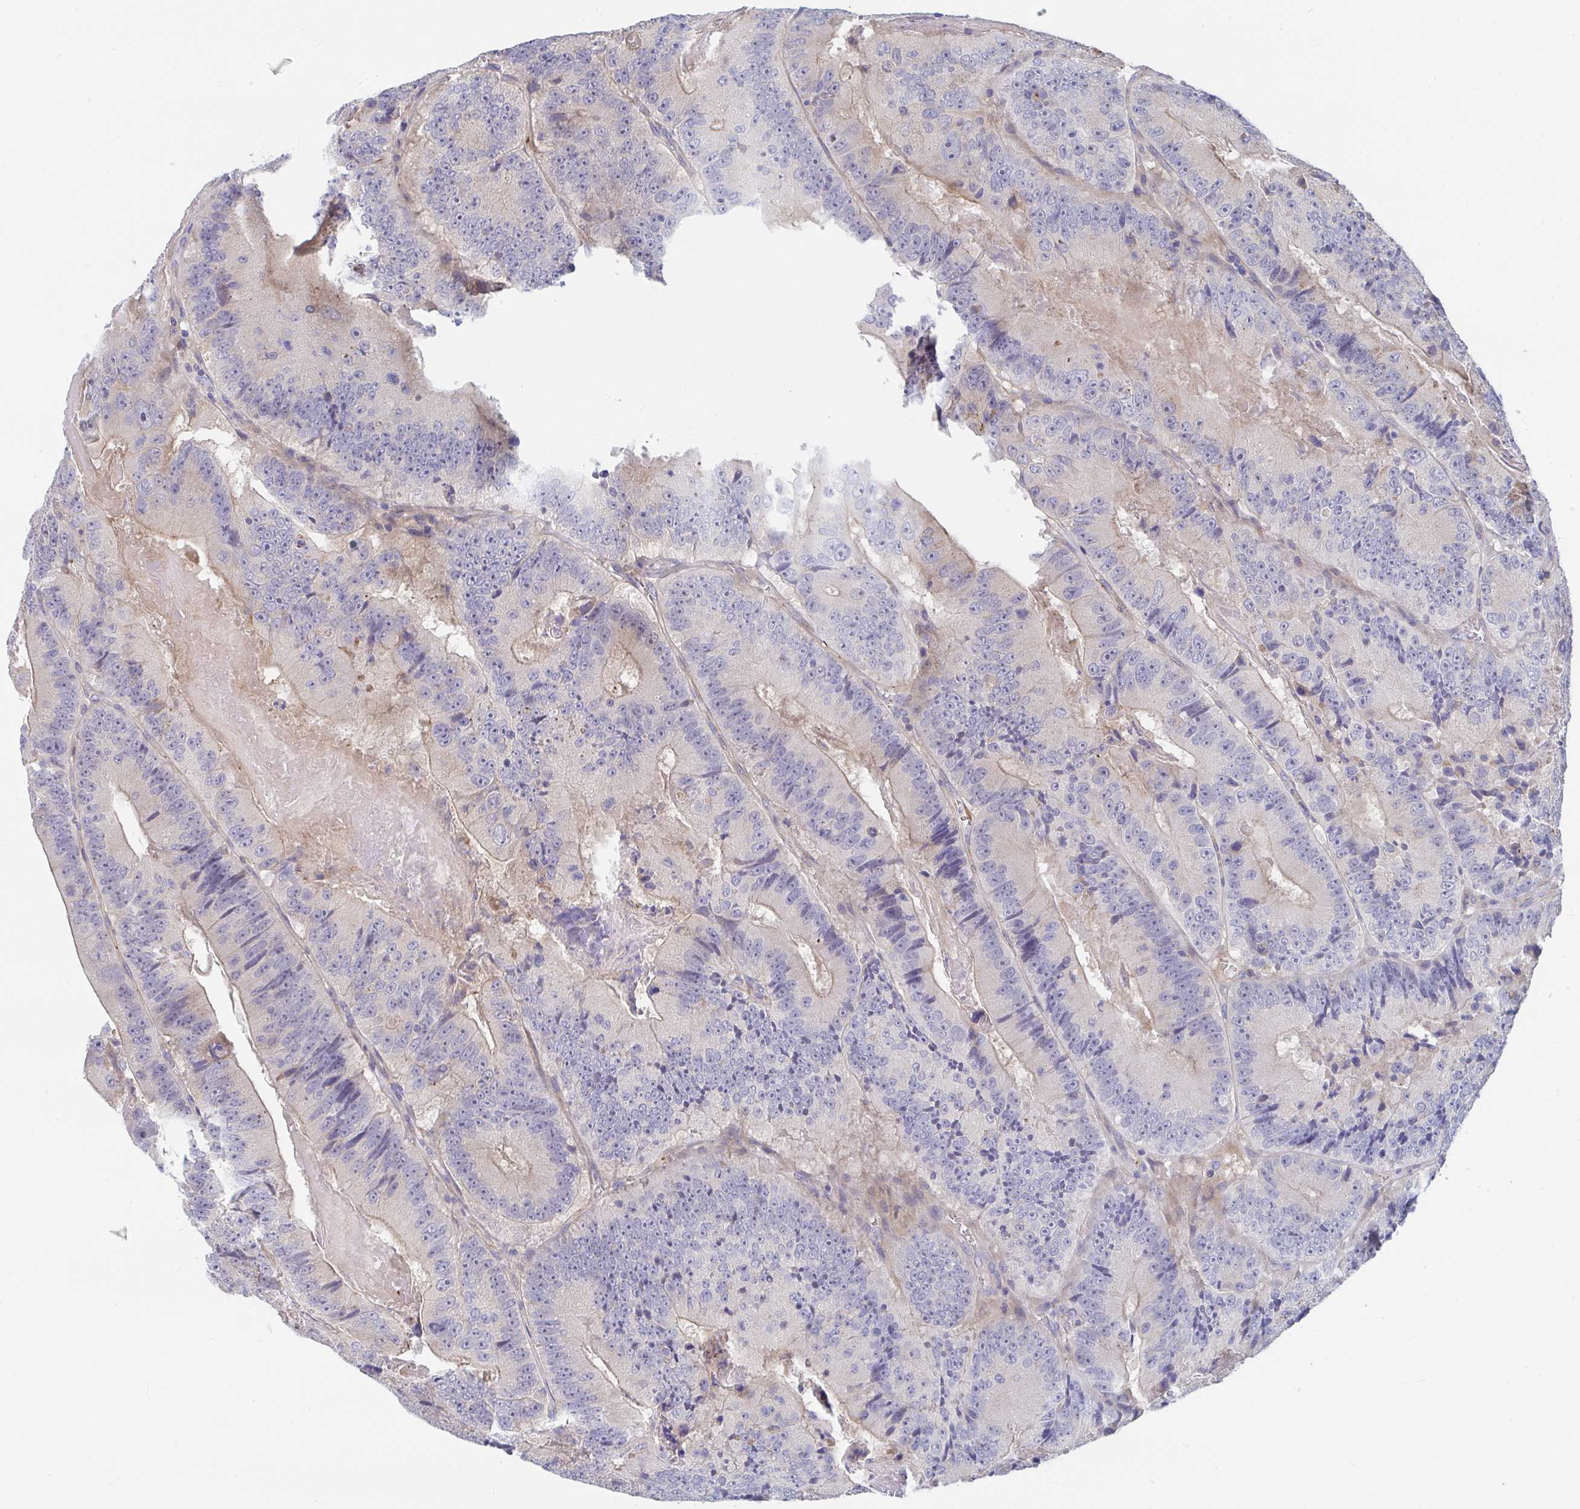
{"staining": {"intensity": "weak", "quantity": "<25%", "location": "cytoplasmic/membranous"}, "tissue": "colorectal cancer", "cell_type": "Tumor cells", "image_type": "cancer", "snomed": [{"axis": "morphology", "description": "Adenocarcinoma, NOS"}, {"axis": "topography", "description": "Colon"}], "caption": "Image shows no significant protein staining in tumor cells of colorectal adenocarcinoma.", "gene": "P2RX3", "patient": {"sex": "female", "age": 86}}